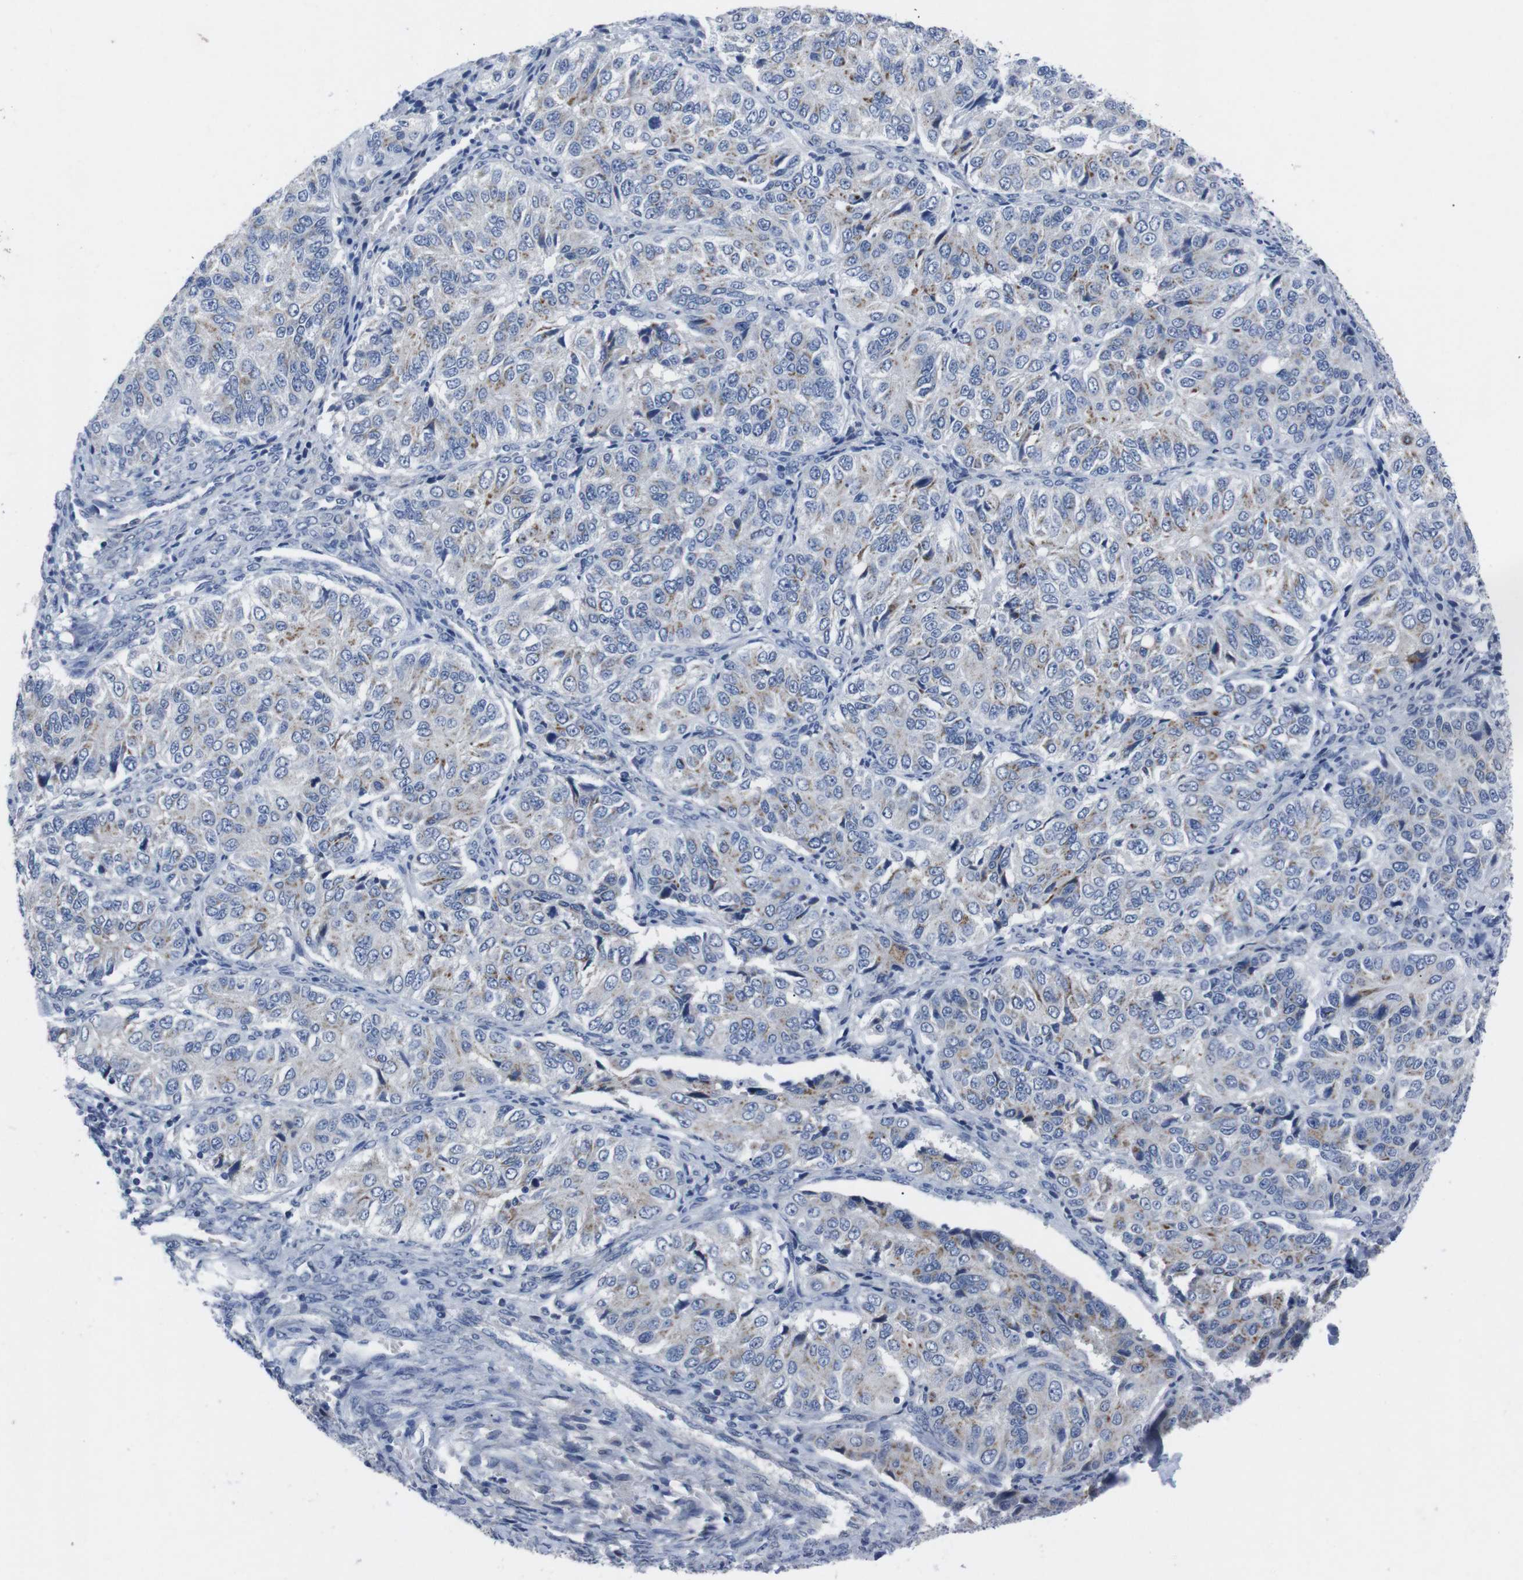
{"staining": {"intensity": "weak", "quantity": "25%-75%", "location": "cytoplasmic/membranous"}, "tissue": "ovarian cancer", "cell_type": "Tumor cells", "image_type": "cancer", "snomed": [{"axis": "morphology", "description": "Carcinoma, endometroid"}, {"axis": "topography", "description": "Ovary"}], "caption": "This is a photomicrograph of IHC staining of endometroid carcinoma (ovarian), which shows weak positivity in the cytoplasmic/membranous of tumor cells.", "gene": "IRF4", "patient": {"sex": "female", "age": 51}}